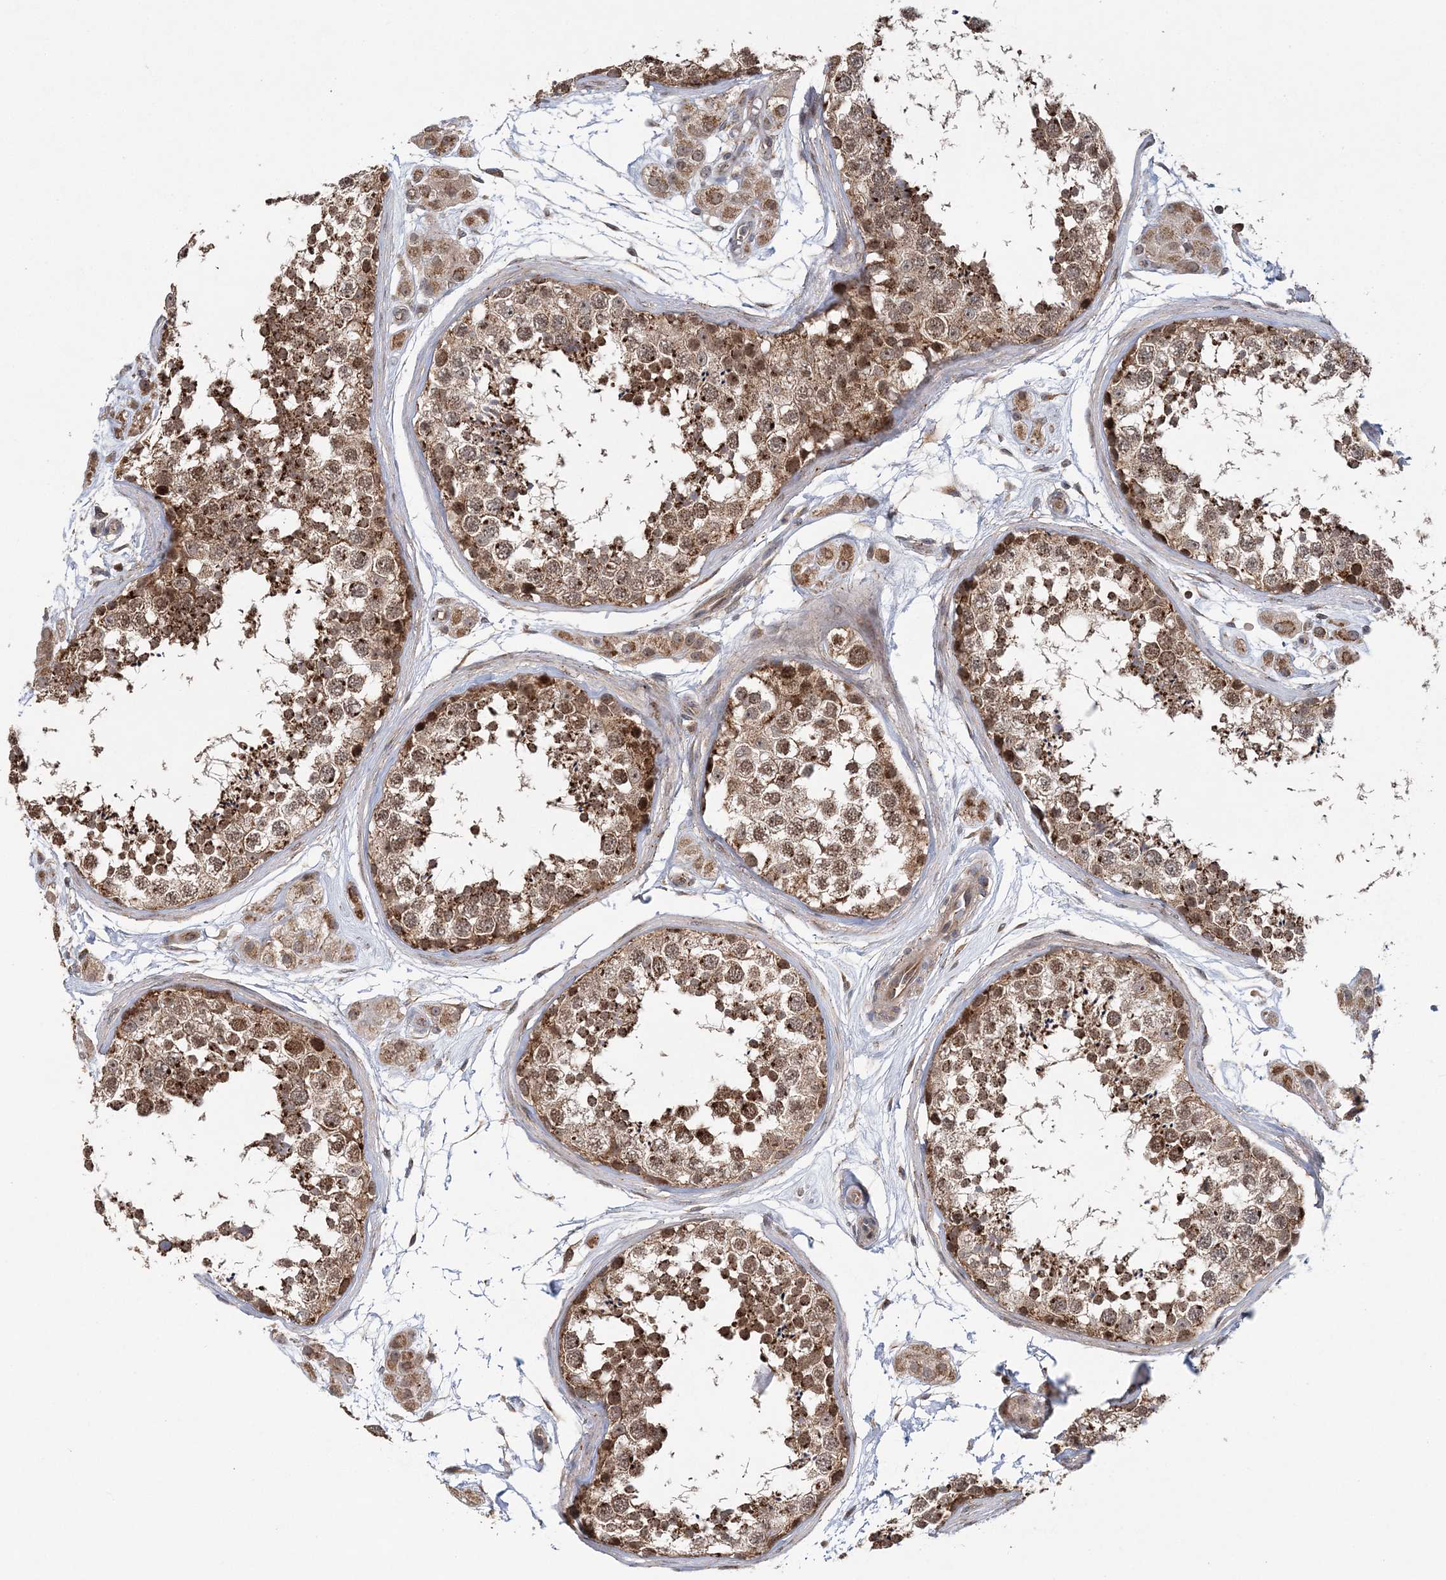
{"staining": {"intensity": "moderate", "quantity": ">75%", "location": "cytoplasmic/membranous,nuclear"}, "tissue": "testis", "cell_type": "Cells in seminiferous ducts", "image_type": "normal", "snomed": [{"axis": "morphology", "description": "Normal tissue, NOS"}, {"axis": "topography", "description": "Testis"}], "caption": "Immunohistochemical staining of normal human testis reveals moderate cytoplasmic/membranous,nuclear protein expression in about >75% of cells in seminiferous ducts. (Stains: DAB in brown, nuclei in blue, Microscopy: brightfield microscopy at high magnification).", "gene": "KIF4A", "patient": {"sex": "male", "age": 56}}